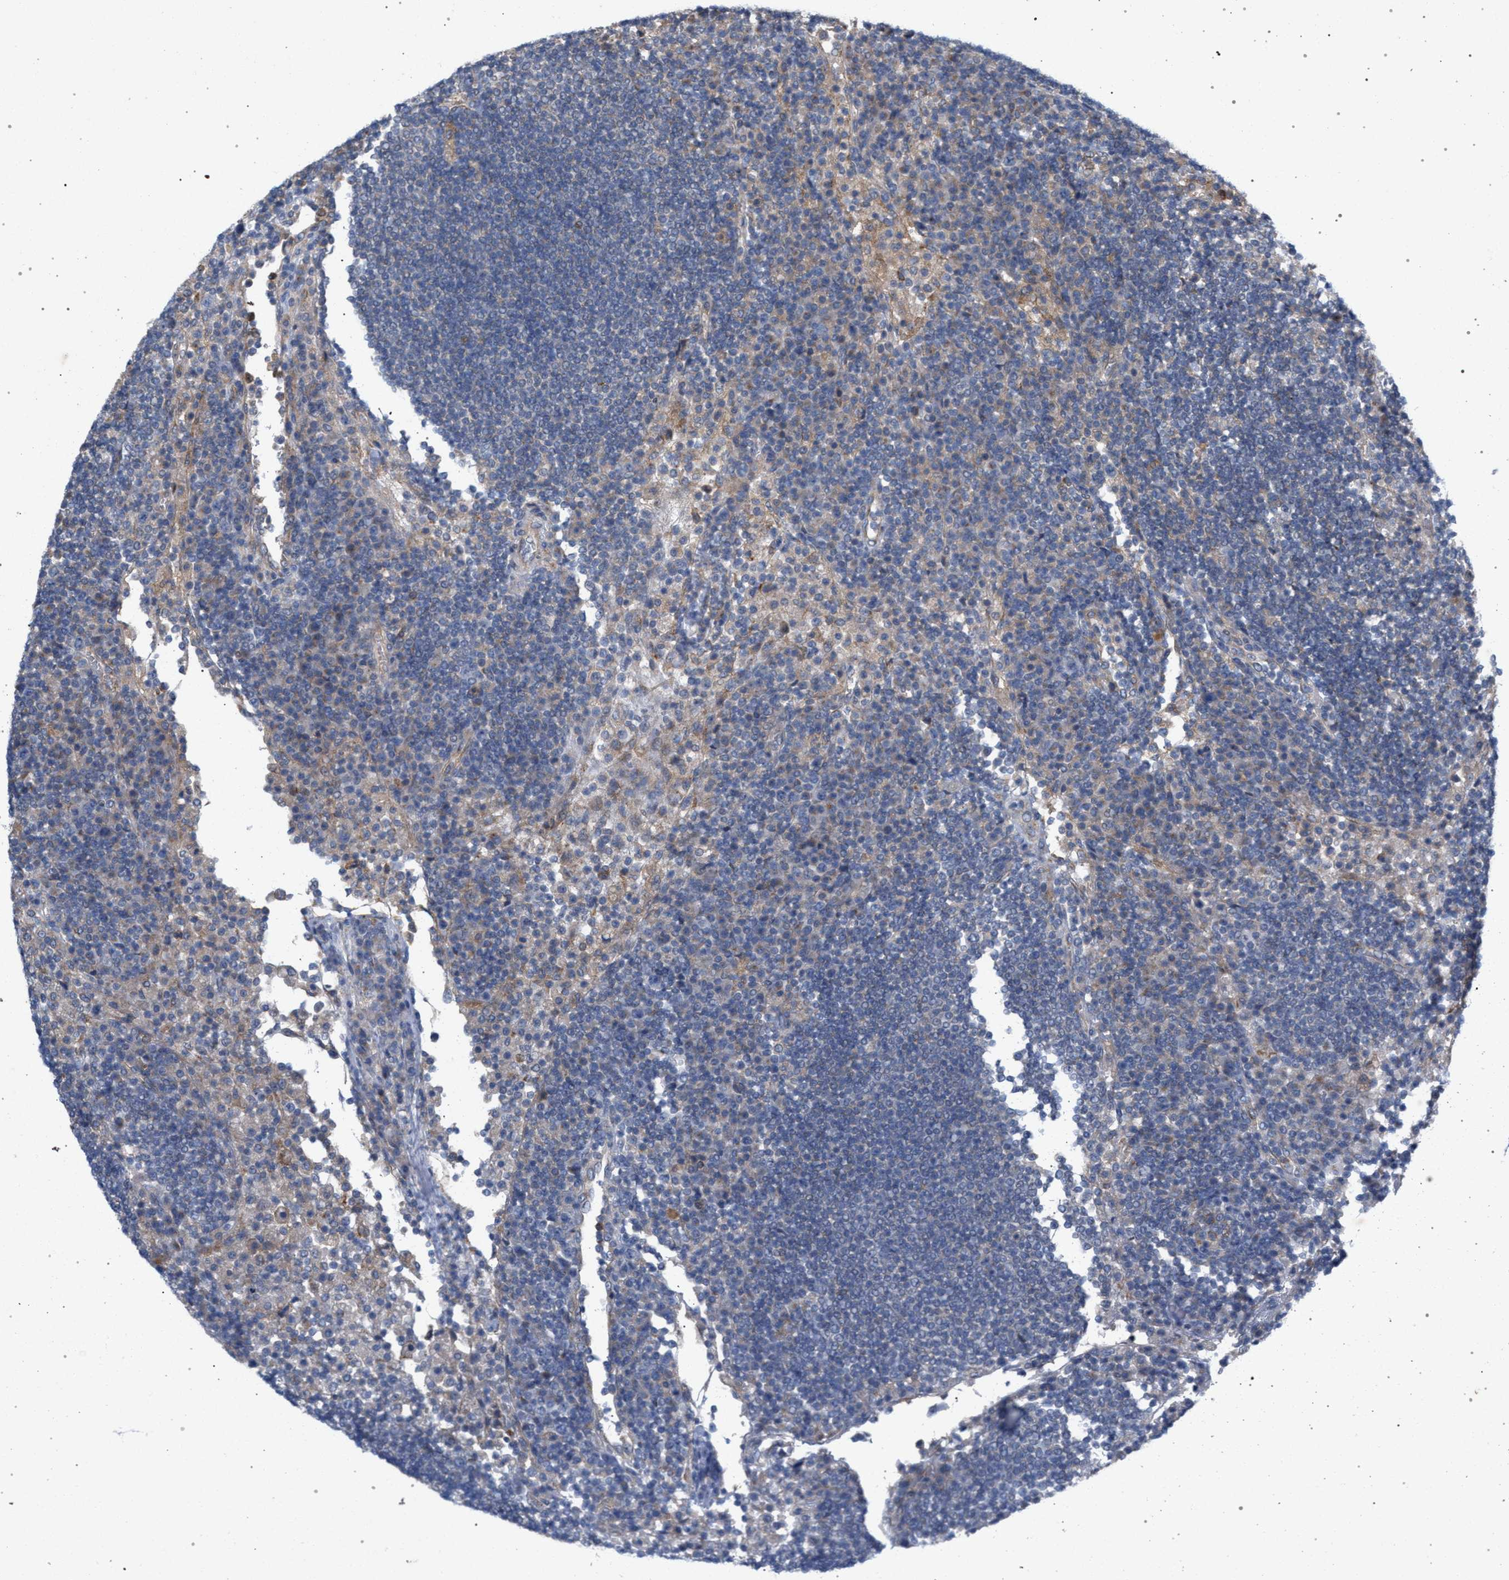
{"staining": {"intensity": "negative", "quantity": "none", "location": "none"}, "tissue": "lymph node", "cell_type": "Germinal center cells", "image_type": "normal", "snomed": [{"axis": "morphology", "description": "Normal tissue, NOS"}, {"axis": "topography", "description": "Lymph node"}], "caption": "High magnification brightfield microscopy of normal lymph node stained with DAB (brown) and counterstained with hematoxylin (blue): germinal center cells show no significant positivity. (DAB IHC visualized using brightfield microscopy, high magnification).", "gene": "MAMDC2", "patient": {"sex": "female", "age": 53}}